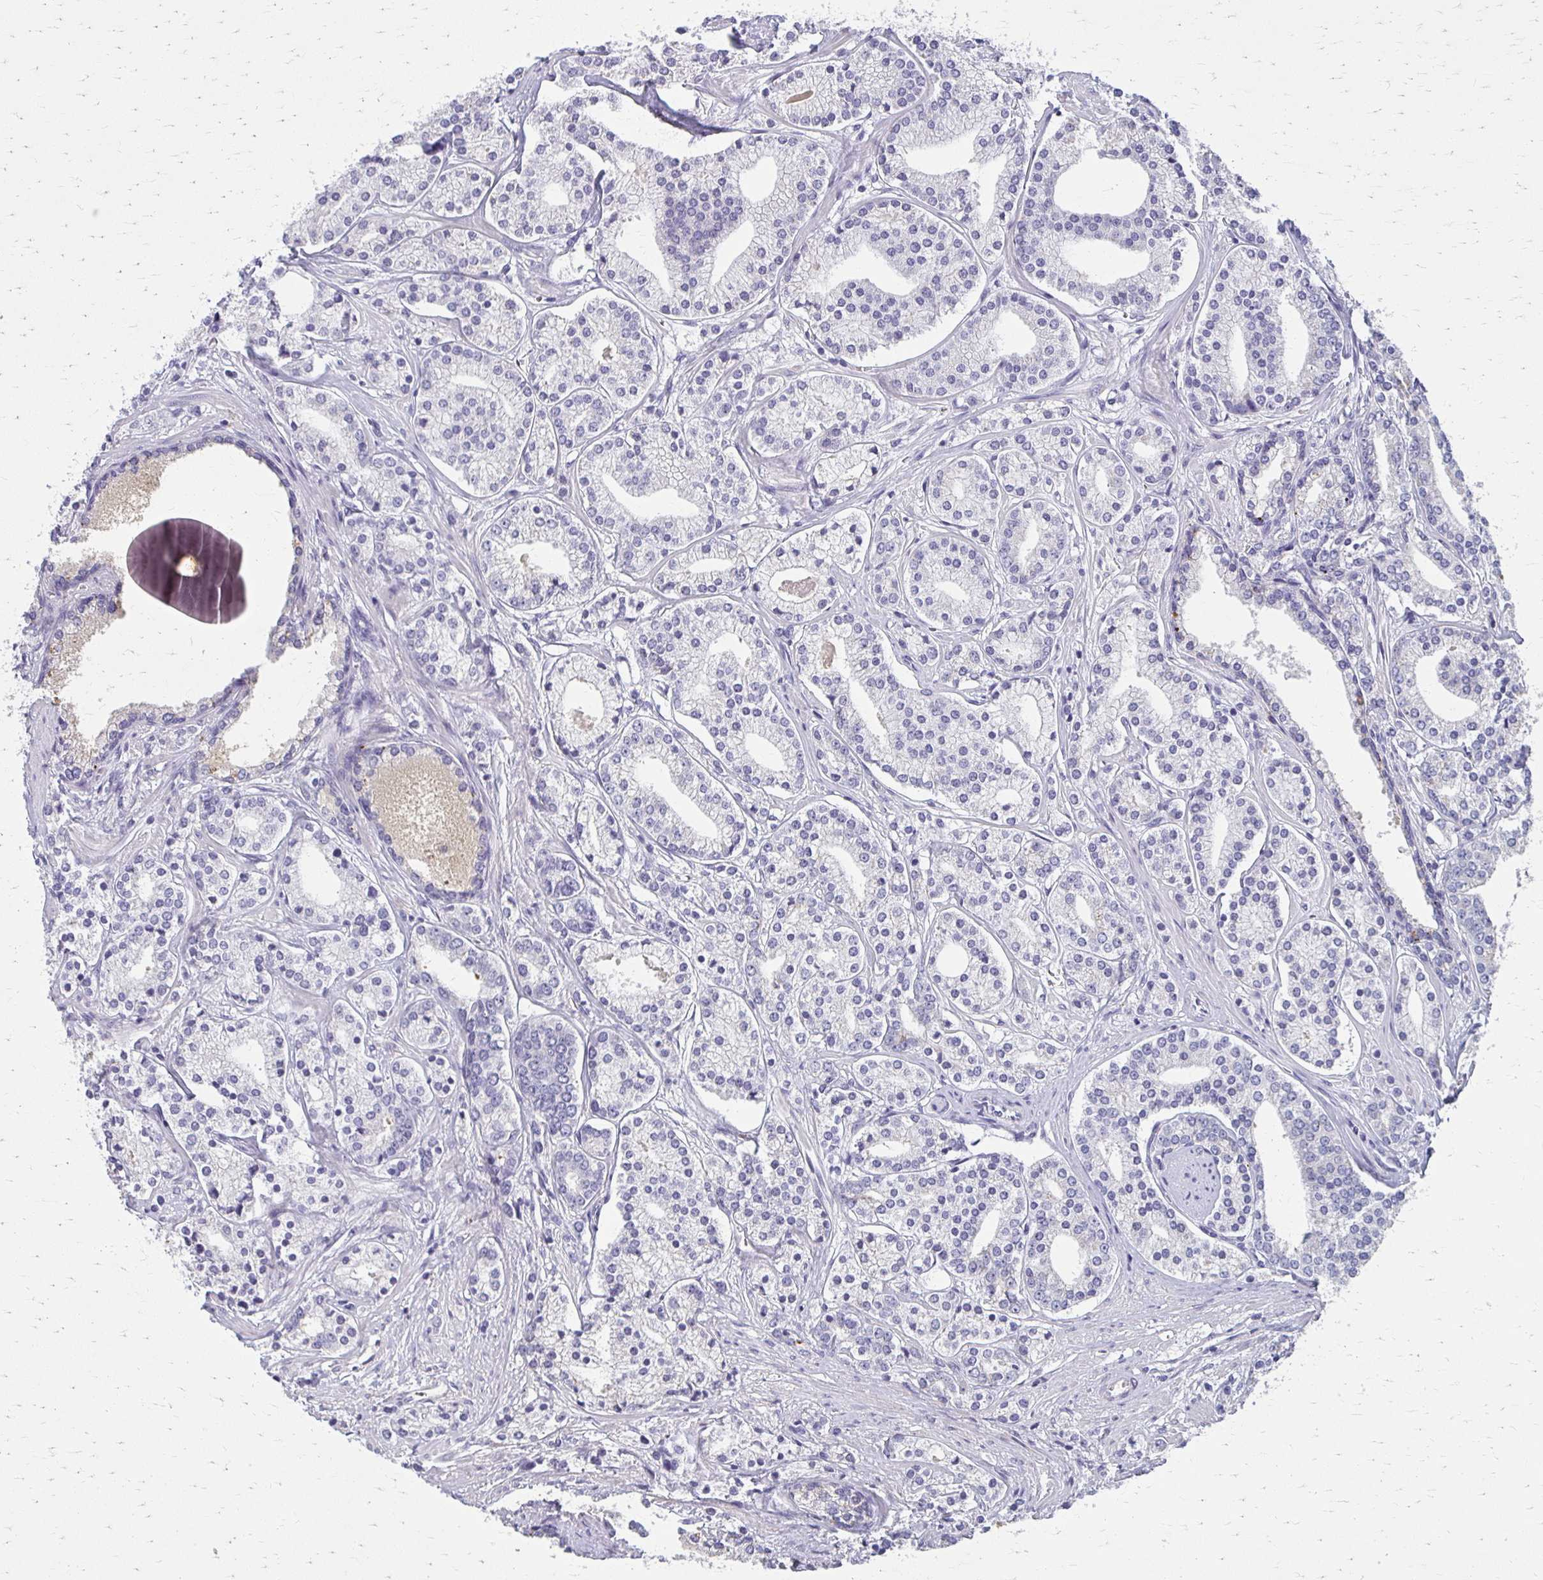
{"staining": {"intensity": "negative", "quantity": "none", "location": "none"}, "tissue": "prostate cancer", "cell_type": "Tumor cells", "image_type": "cancer", "snomed": [{"axis": "morphology", "description": "Adenocarcinoma, High grade"}, {"axis": "topography", "description": "Prostate"}], "caption": "Tumor cells are negative for protein expression in human high-grade adenocarcinoma (prostate).", "gene": "BBS12", "patient": {"sex": "male", "age": 58}}